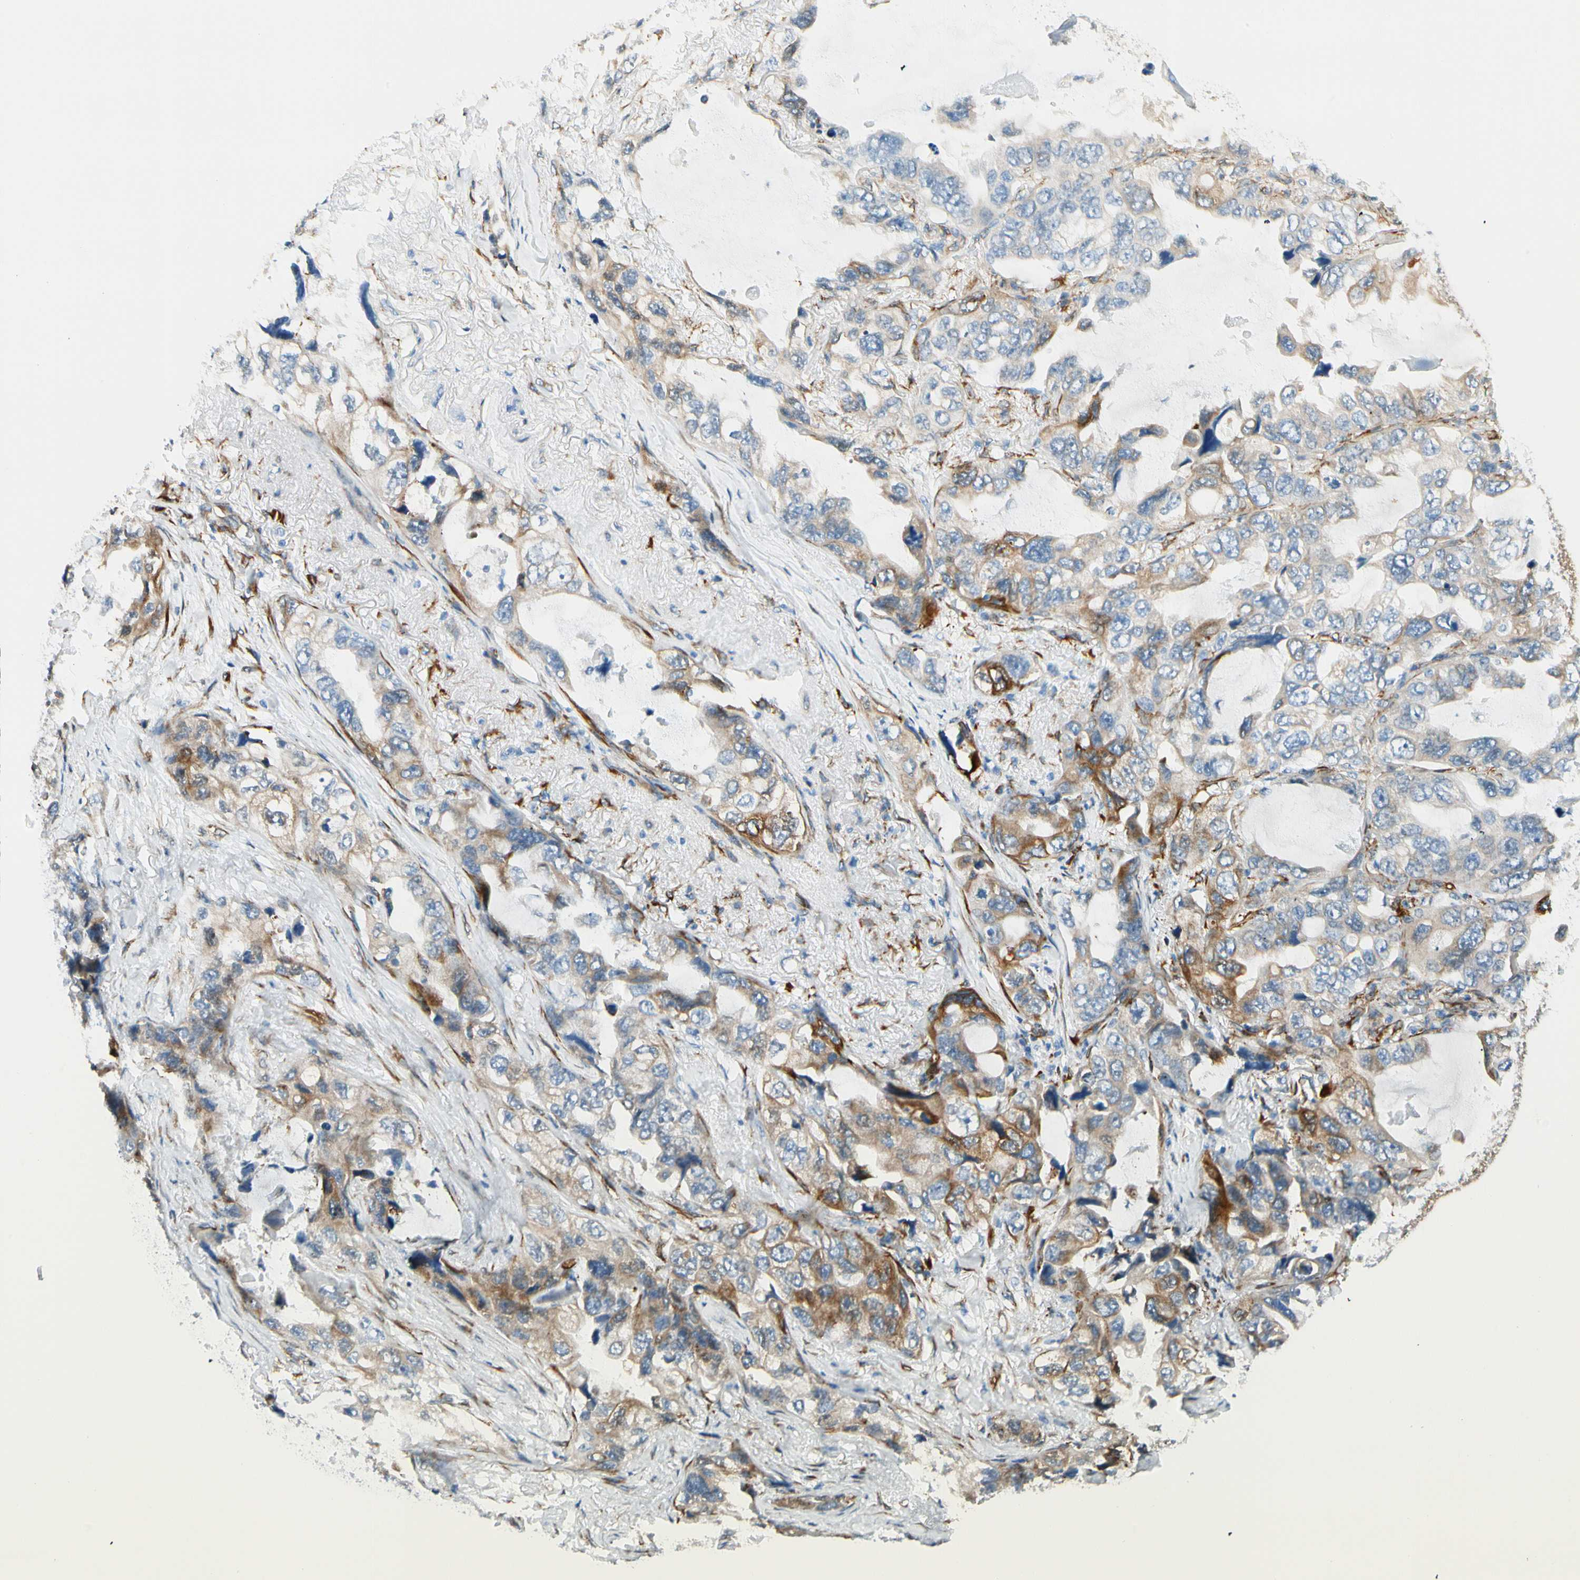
{"staining": {"intensity": "weak", "quantity": "25%-75%", "location": "cytoplasmic/membranous"}, "tissue": "lung cancer", "cell_type": "Tumor cells", "image_type": "cancer", "snomed": [{"axis": "morphology", "description": "Squamous cell carcinoma, NOS"}, {"axis": "topography", "description": "Lung"}], "caption": "This photomicrograph reveals immunohistochemistry (IHC) staining of lung squamous cell carcinoma, with low weak cytoplasmic/membranous positivity in about 25%-75% of tumor cells.", "gene": "FKBP7", "patient": {"sex": "female", "age": 73}}